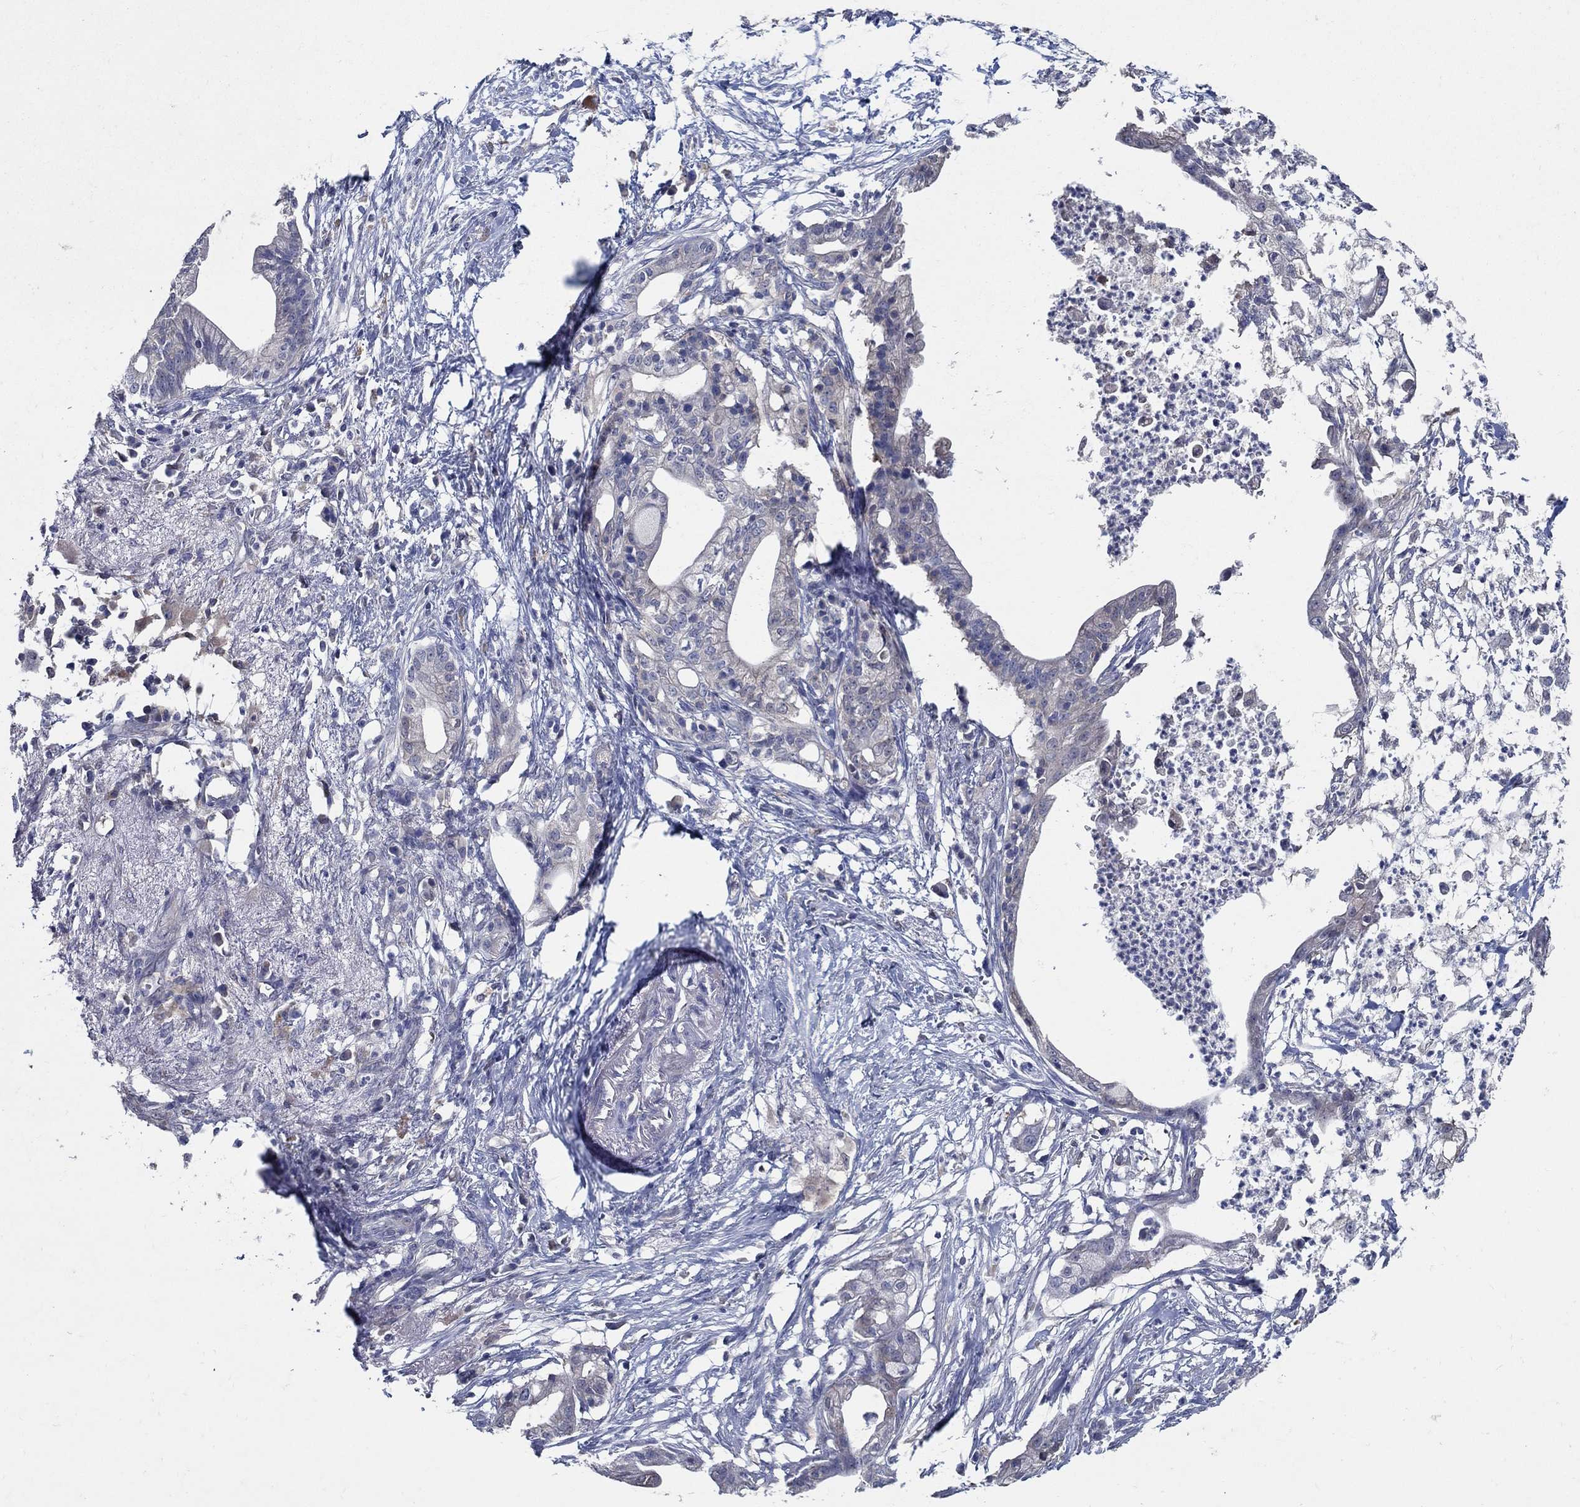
{"staining": {"intensity": "negative", "quantity": "none", "location": "none"}, "tissue": "pancreatic cancer", "cell_type": "Tumor cells", "image_type": "cancer", "snomed": [{"axis": "morphology", "description": "Normal tissue, NOS"}, {"axis": "morphology", "description": "Adenocarcinoma, NOS"}, {"axis": "topography", "description": "Pancreas"}], "caption": "Human pancreatic adenocarcinoma stained for a protein using immunohistochemistry shows no staining in tumor cells.", "gene": "MTHFR", "patient": {"sex": "female", "age": 58}}